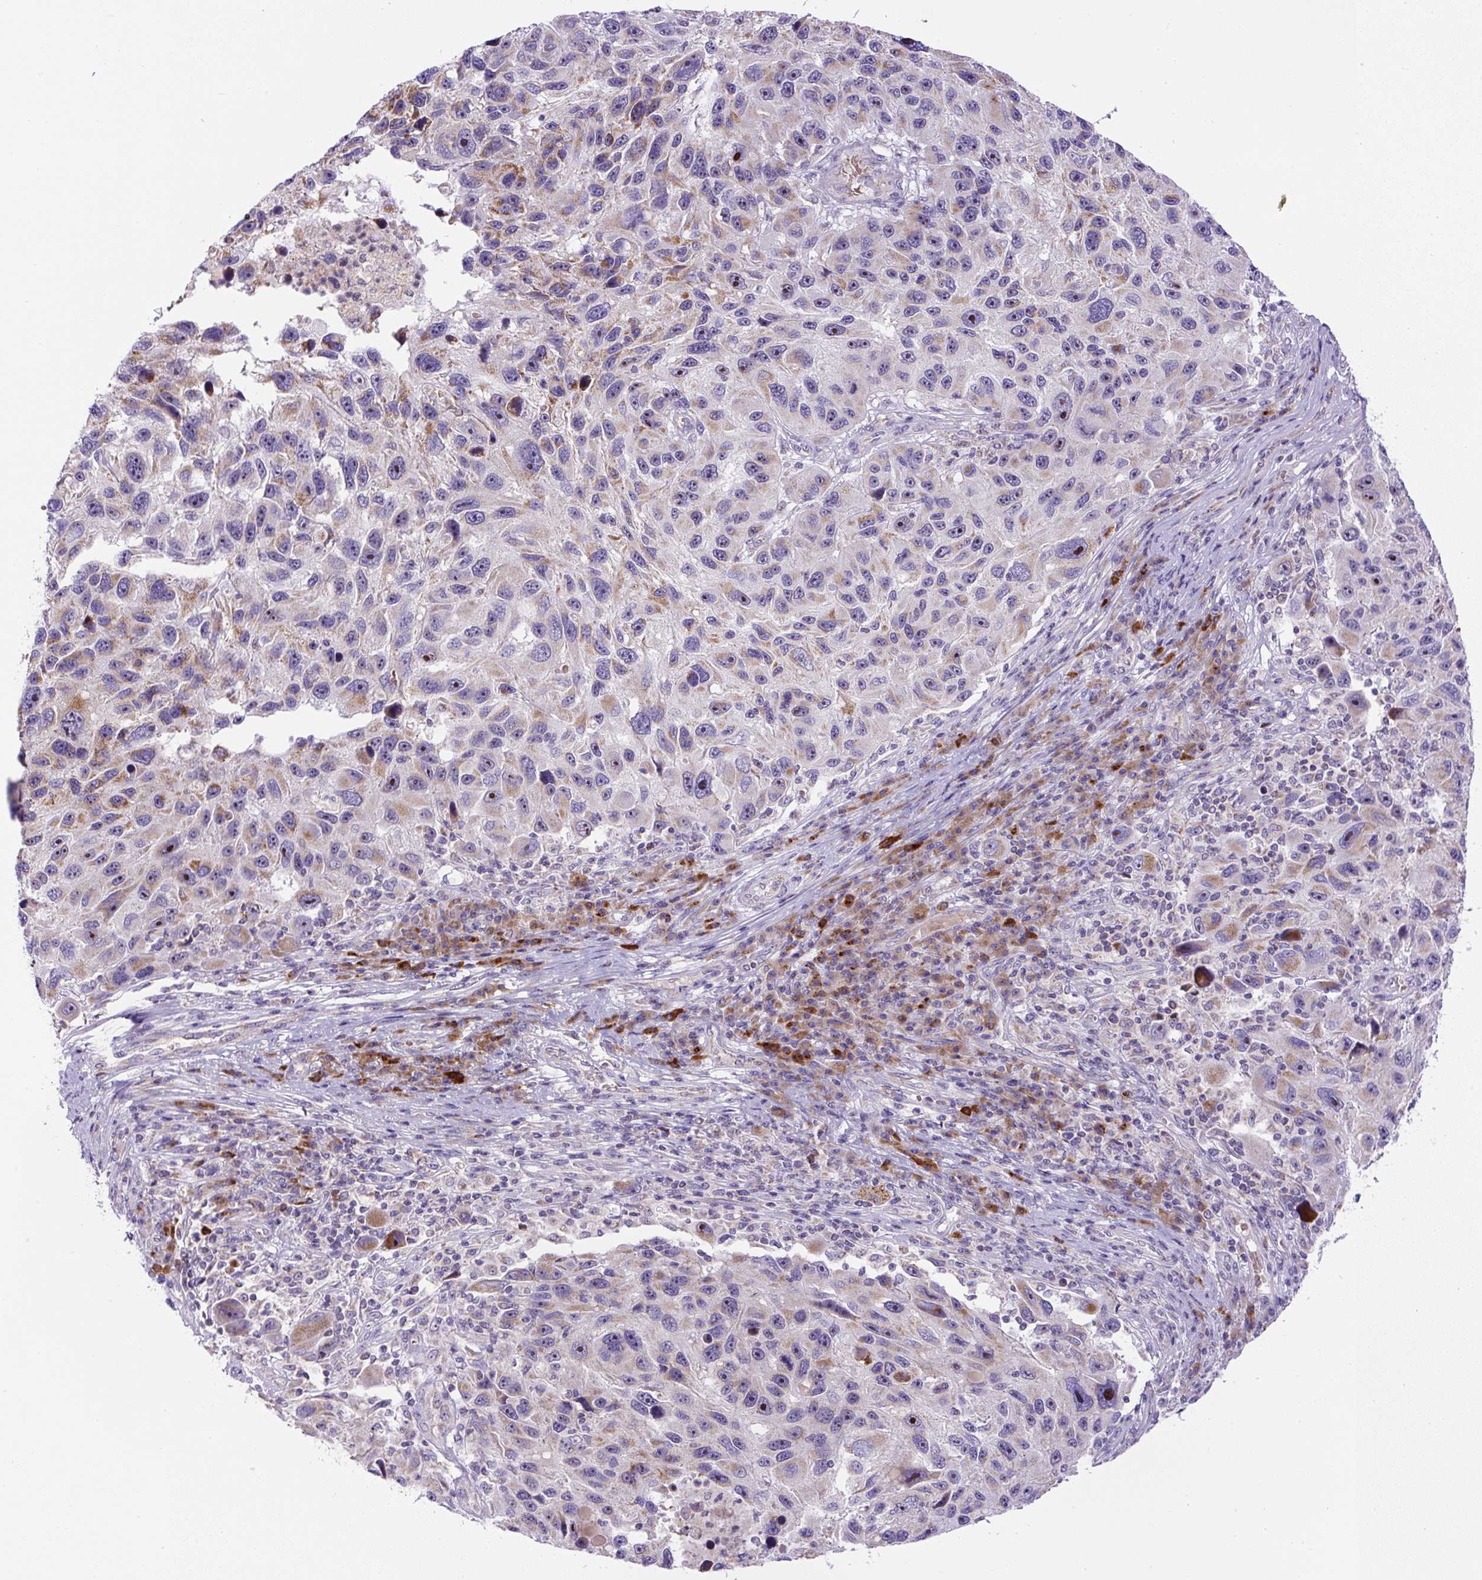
{"staining": {"intensity": "moderate", "quantity": "25%-75%", "location": "cytoplasmic/membranous,nuclear"}, "tissue": "melanoma", "cell_type": "Tumor cells", "image_type": "cancer", "snomed": [{"axis": "morphology", "description": "Malignant melanoma, NOS"}, {"axis": "topography", "description": "Skin"}], "caption": "Immunohistochemistry (DAB (3,3'-diaminobenzidine)) staining of human melanoma demonstrates moderate cytoplasmic/membranous and nuclear protein positivity in approximately 25%-75% of tumor cells. (Stains: DAB (3,3'-diaminobenzidine) in brown, nuclei in blue, Microscopy: brightfield microscopy at high magnification).", "gene": "ZNF596", "patient": {"sex": "male", "age": 53}}